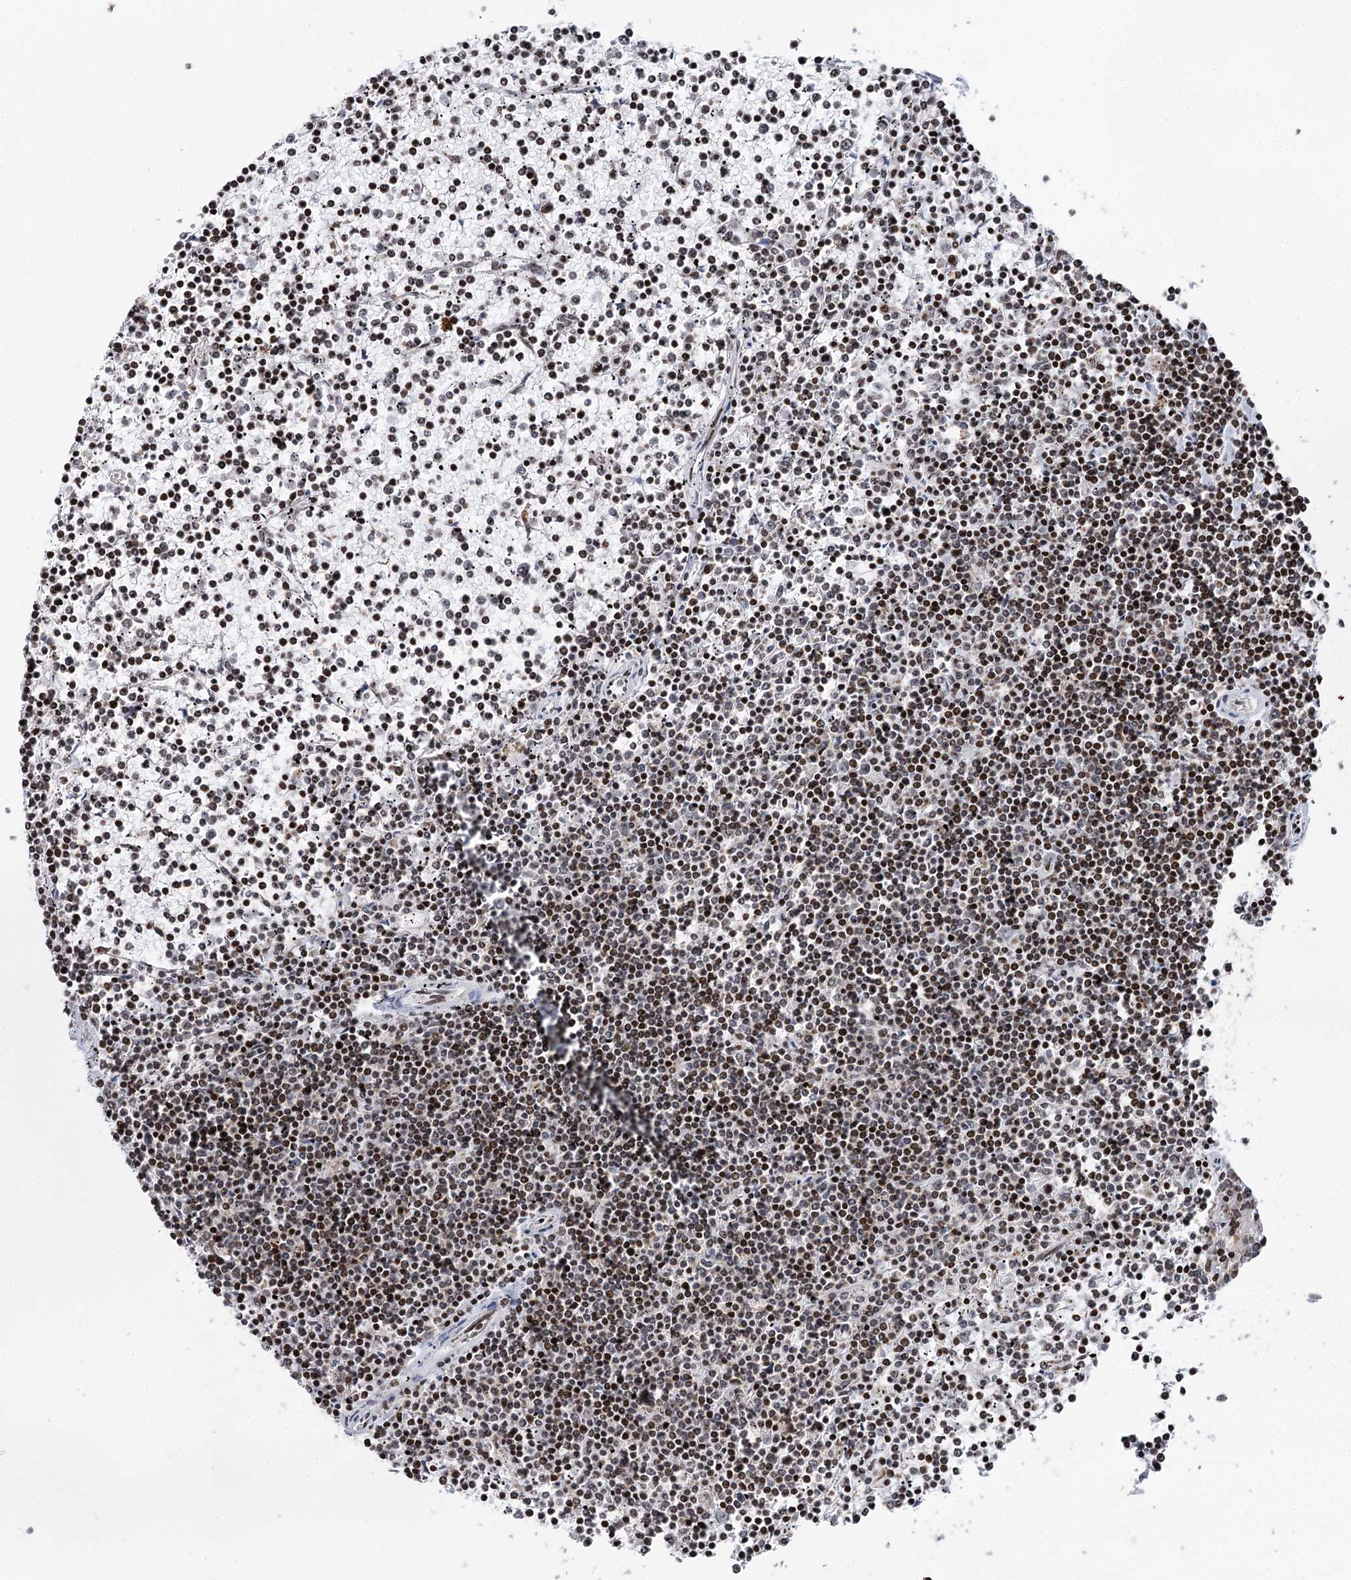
{"staining": {"intensity": "moderate", "quantity": ">75%", "location": "nuclear"}, "tissue": "lymphoma", "cell_type": "Tumor cells", "image_type": "cancer", "snomed": [{"axis": "morphology", "description": "Malignant lymphoma, non-Hodgkin's type, Low grade"}, {"axis": "topography", "description": "Spleen"}], "caption": "Tumor cells exhibit moderate nuclear staining in about >75% of cells in malignant lymphoma, non-Hodgkin's type (low-grade).", "gene": "PTGR1", "patient": {"sex": "female", "age": 19}}